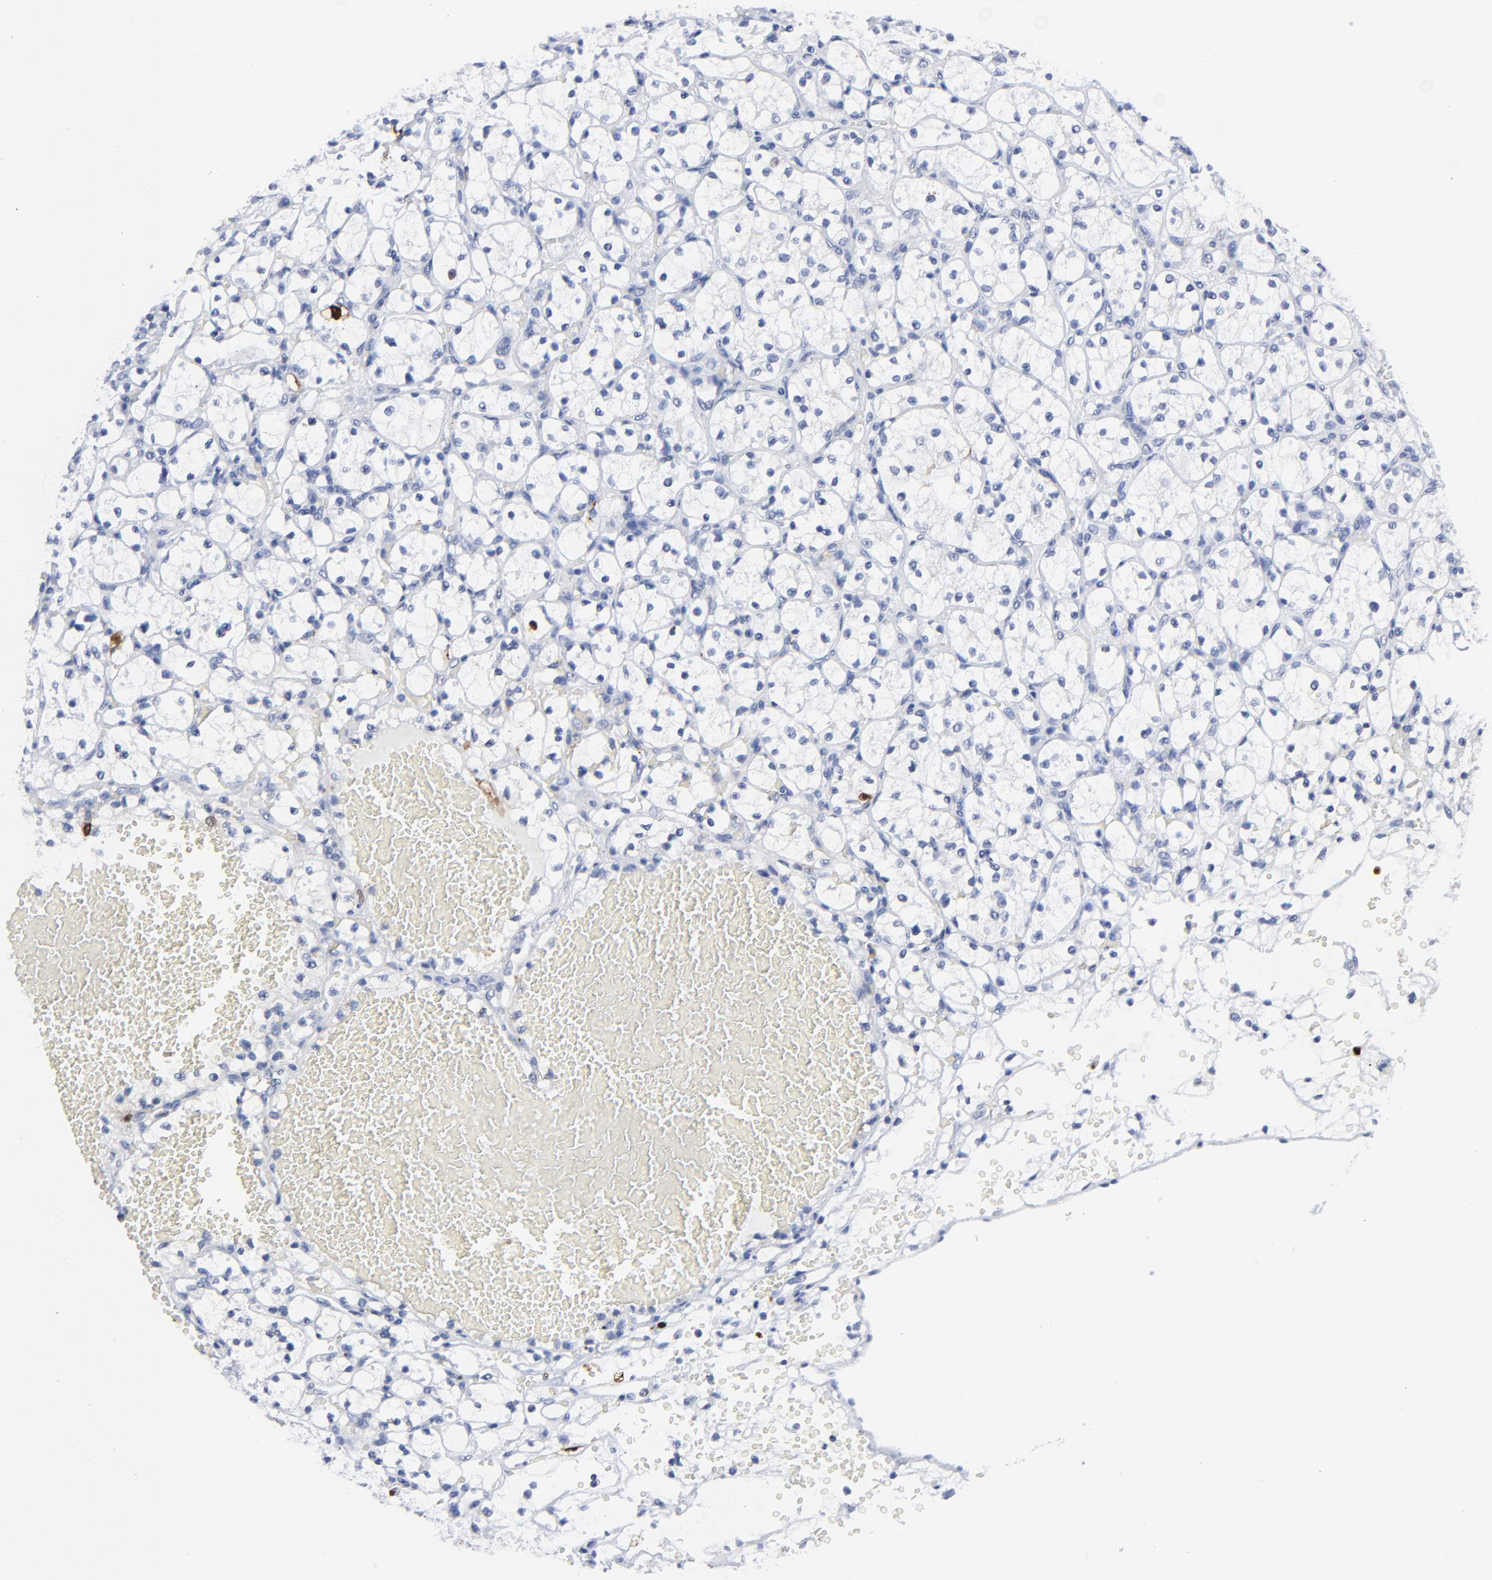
{"staining": {"intensity": "strong", "quantity": "<25%", "location": "cytoplasmic/membranous,nuclear"}, "tissue": "renal cancer", "cell_type": "Tumor cells", "image_type": "cancer", "snomed": [{"axis": "morphology", "description": "Adenocarcinoma, NOS"}, {"axis": "topography", "description": "Kidney"}], "caption": "Protein analysis of adenocarcinoma (renal) tissue shows strong cytoplasmic/membranous and nuclear staining in about <25% of tumor cells.", "gene": "CDK1", "patient": {"sex": "female", "age": 60}}